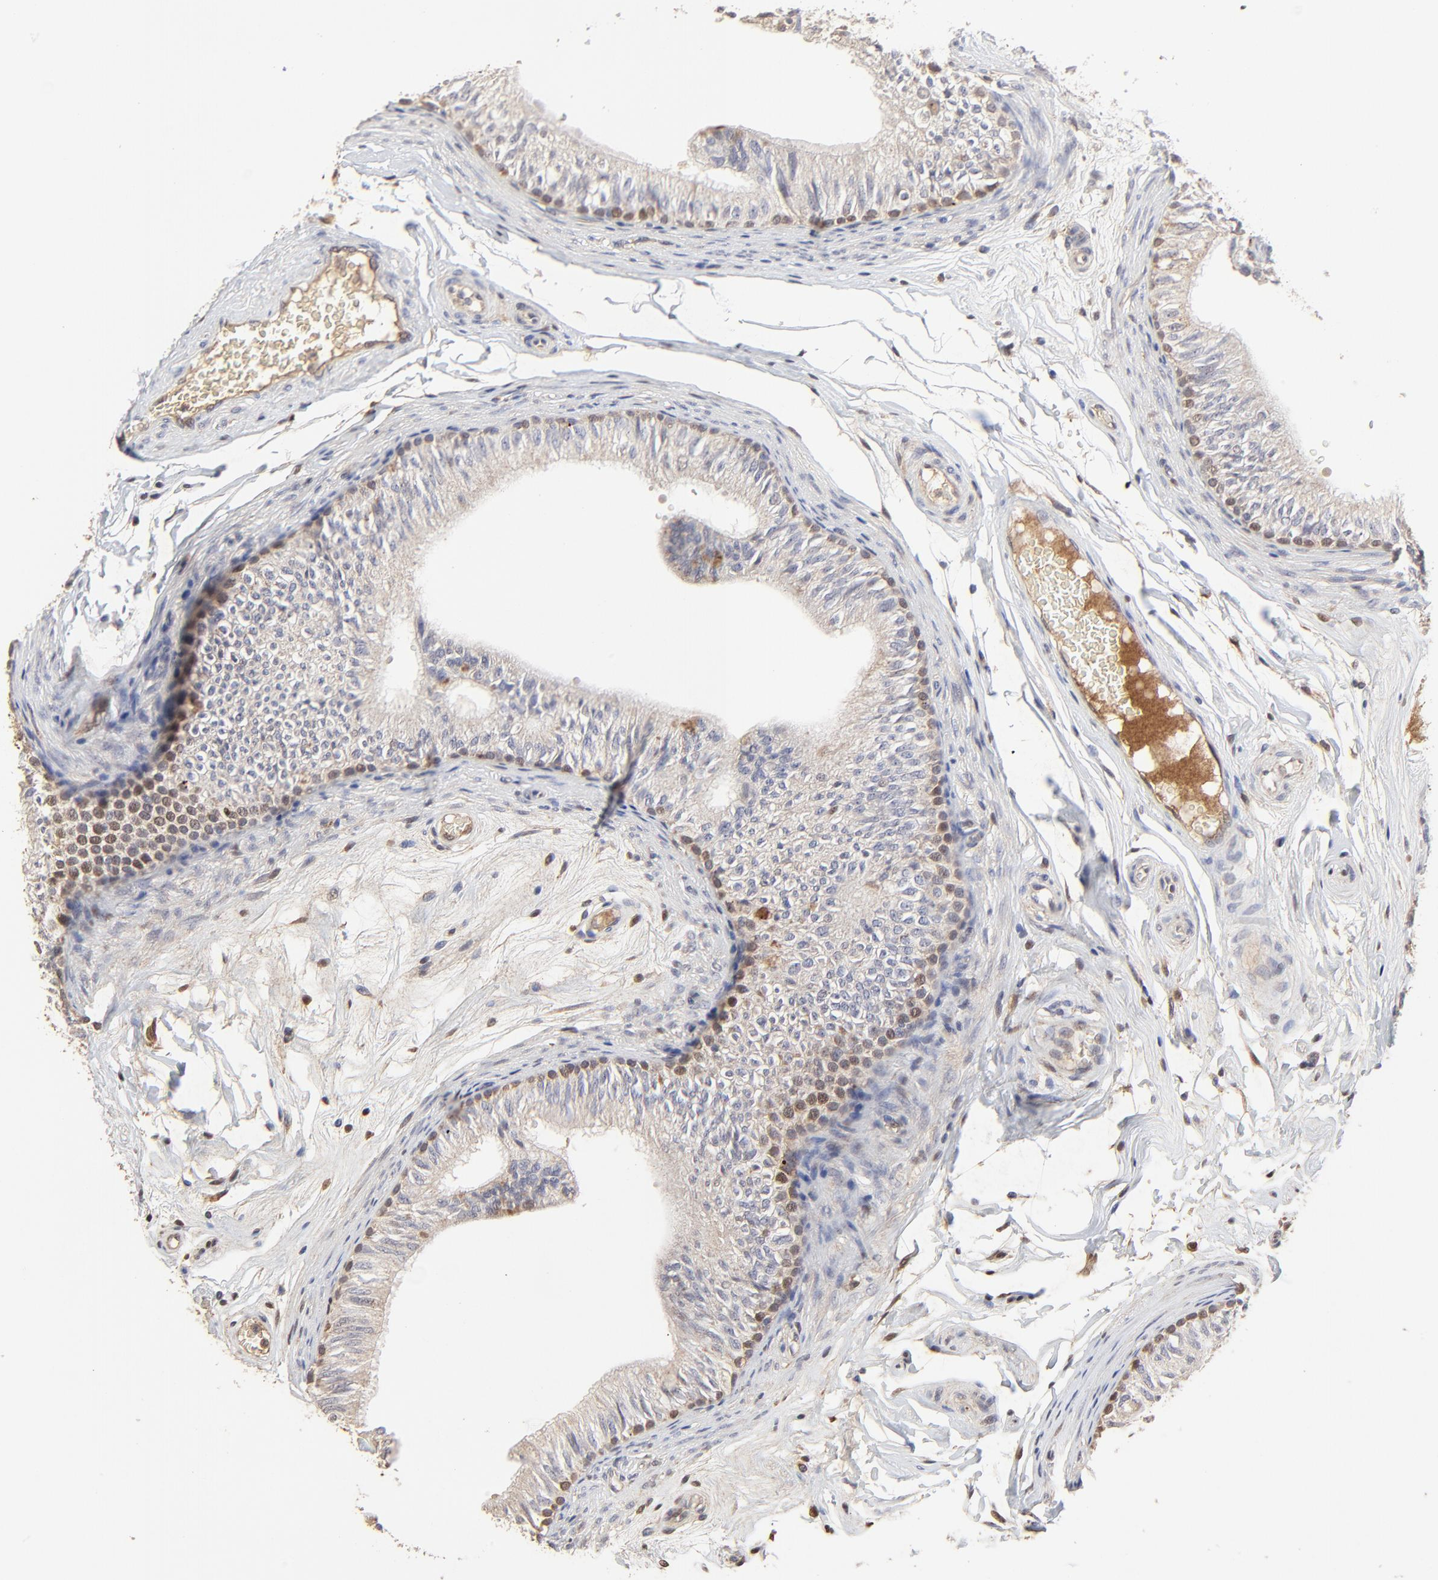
{"staining": {"intensity": "moderate", "quantity": ">75%", "location": "cytoplasmic/membranous"}, "tissue": "epididymis", "cell_type": "Glandular cells", "image_type": "normal", "snomed": [{"axis": "morphology", "description": "Normal tissue, NOS"}, {"axis": "topography", "description": "Testis"}, {"axis": "topography", "description": "Epididymis"}], "caption": "Immunohistochemistry (IHC) staining of benign epididymis, which reveals medium levels of moderate cytoplasmic/membranous expression in approximately >75% of glandular cells indicating moderate cytoplasmic/membranous protein staining. The staining was performed using DAB (3,3'-diaminobenzidine) (brown) for protein detection and nuclei were counterstained in hematoxylin (blue).", "gene": "LGALS3", "patient": {"sex": "male", "age": 36}}